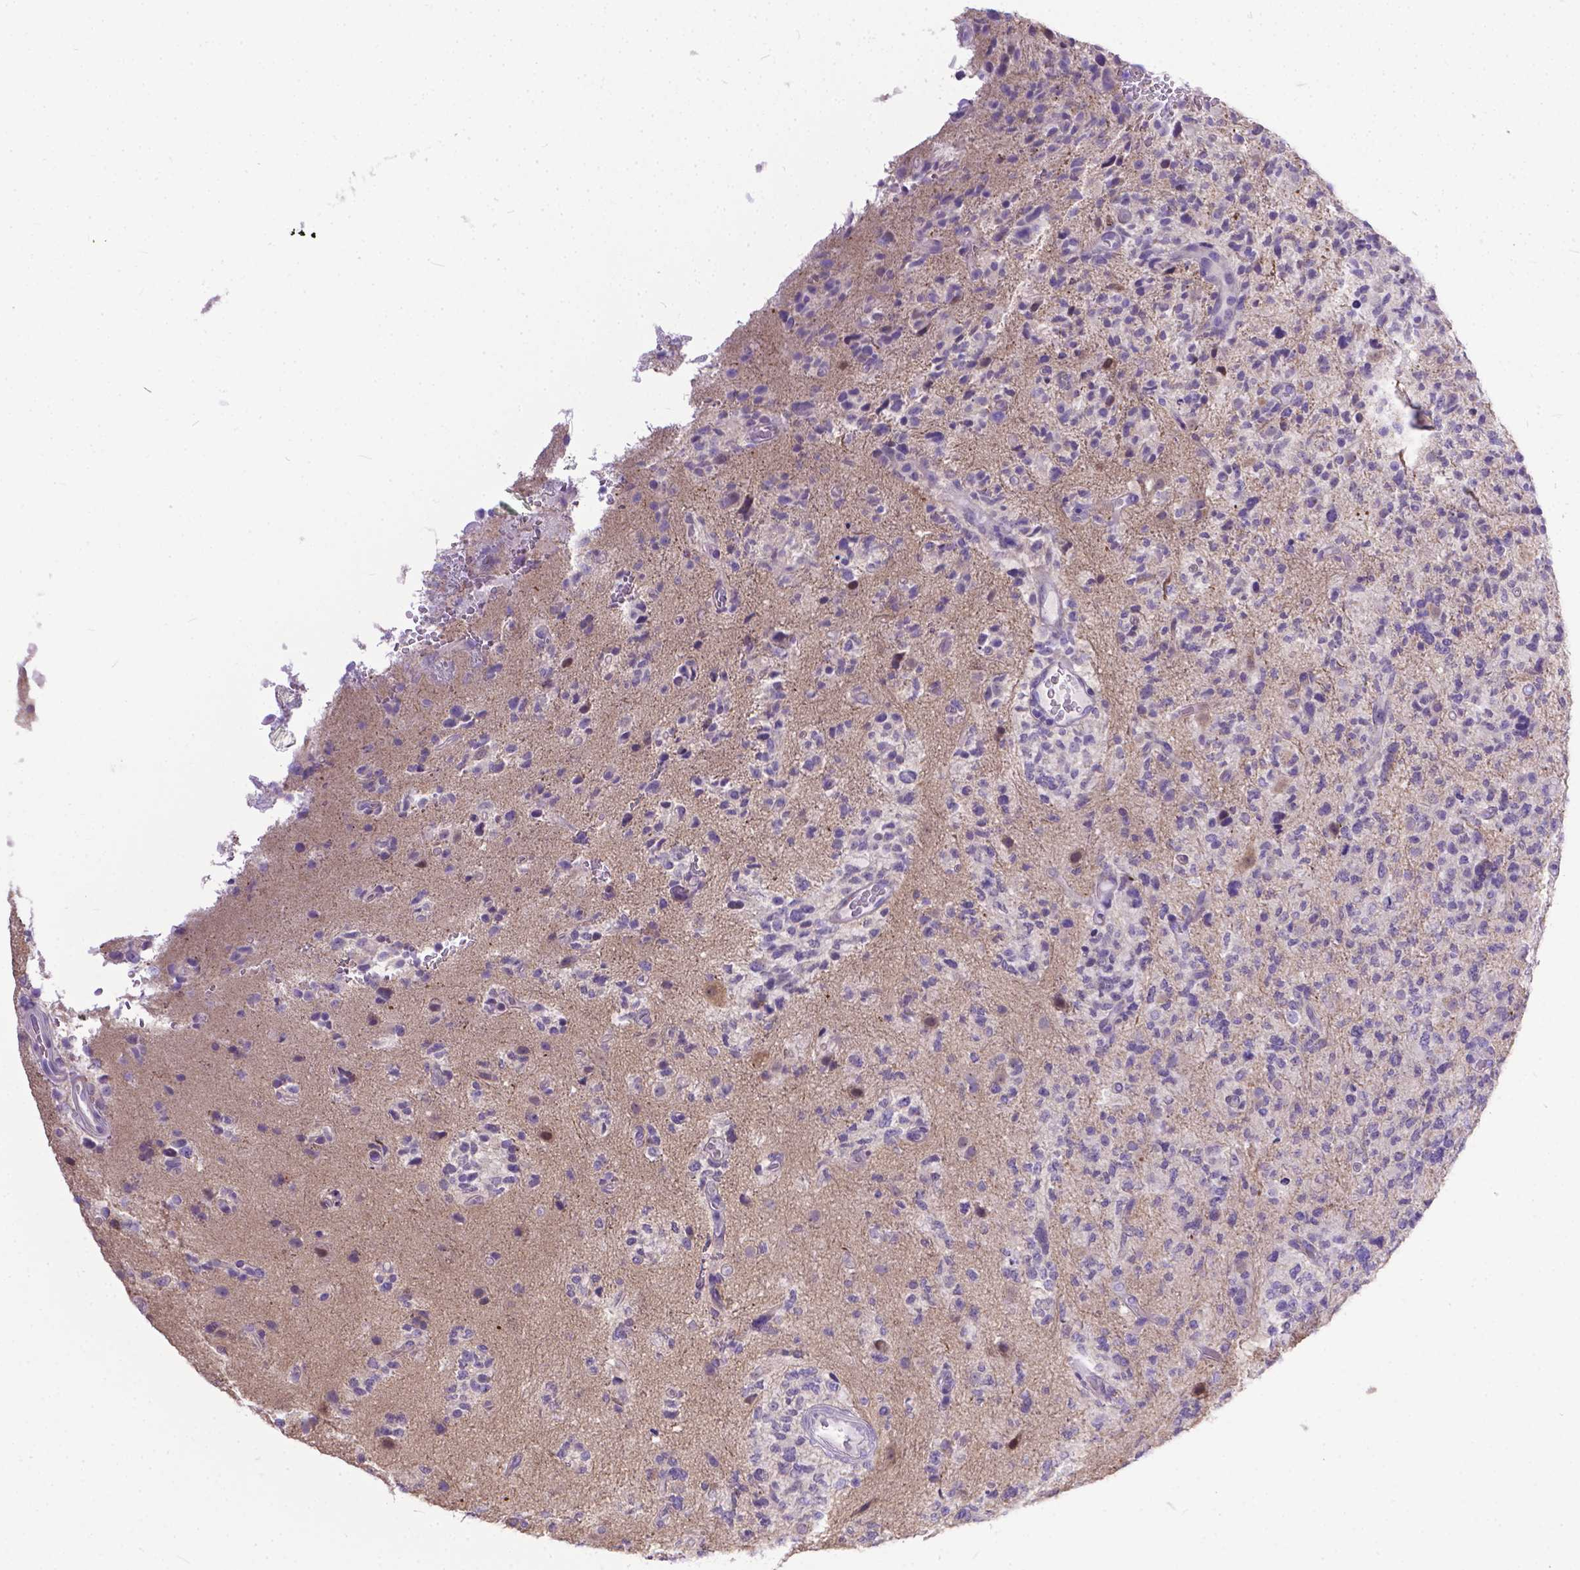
{"staining": {"intensity": "negative", "quantity": "none", "location": "none"}, "tissue": "glioma", "cell_type": "Tumor cells", "image_type": "cancer", "snomed": [{"axis": "morphology", "description": "Glioma, malignant, High grade"}, {"axis": "topography", "description": "Brain"}], "caption": "IHC of human malignant high-grade glioma shows no expression in tumor cells.", "gene": "TTLL6", "patient": {"sex": "female", "age": 71}}